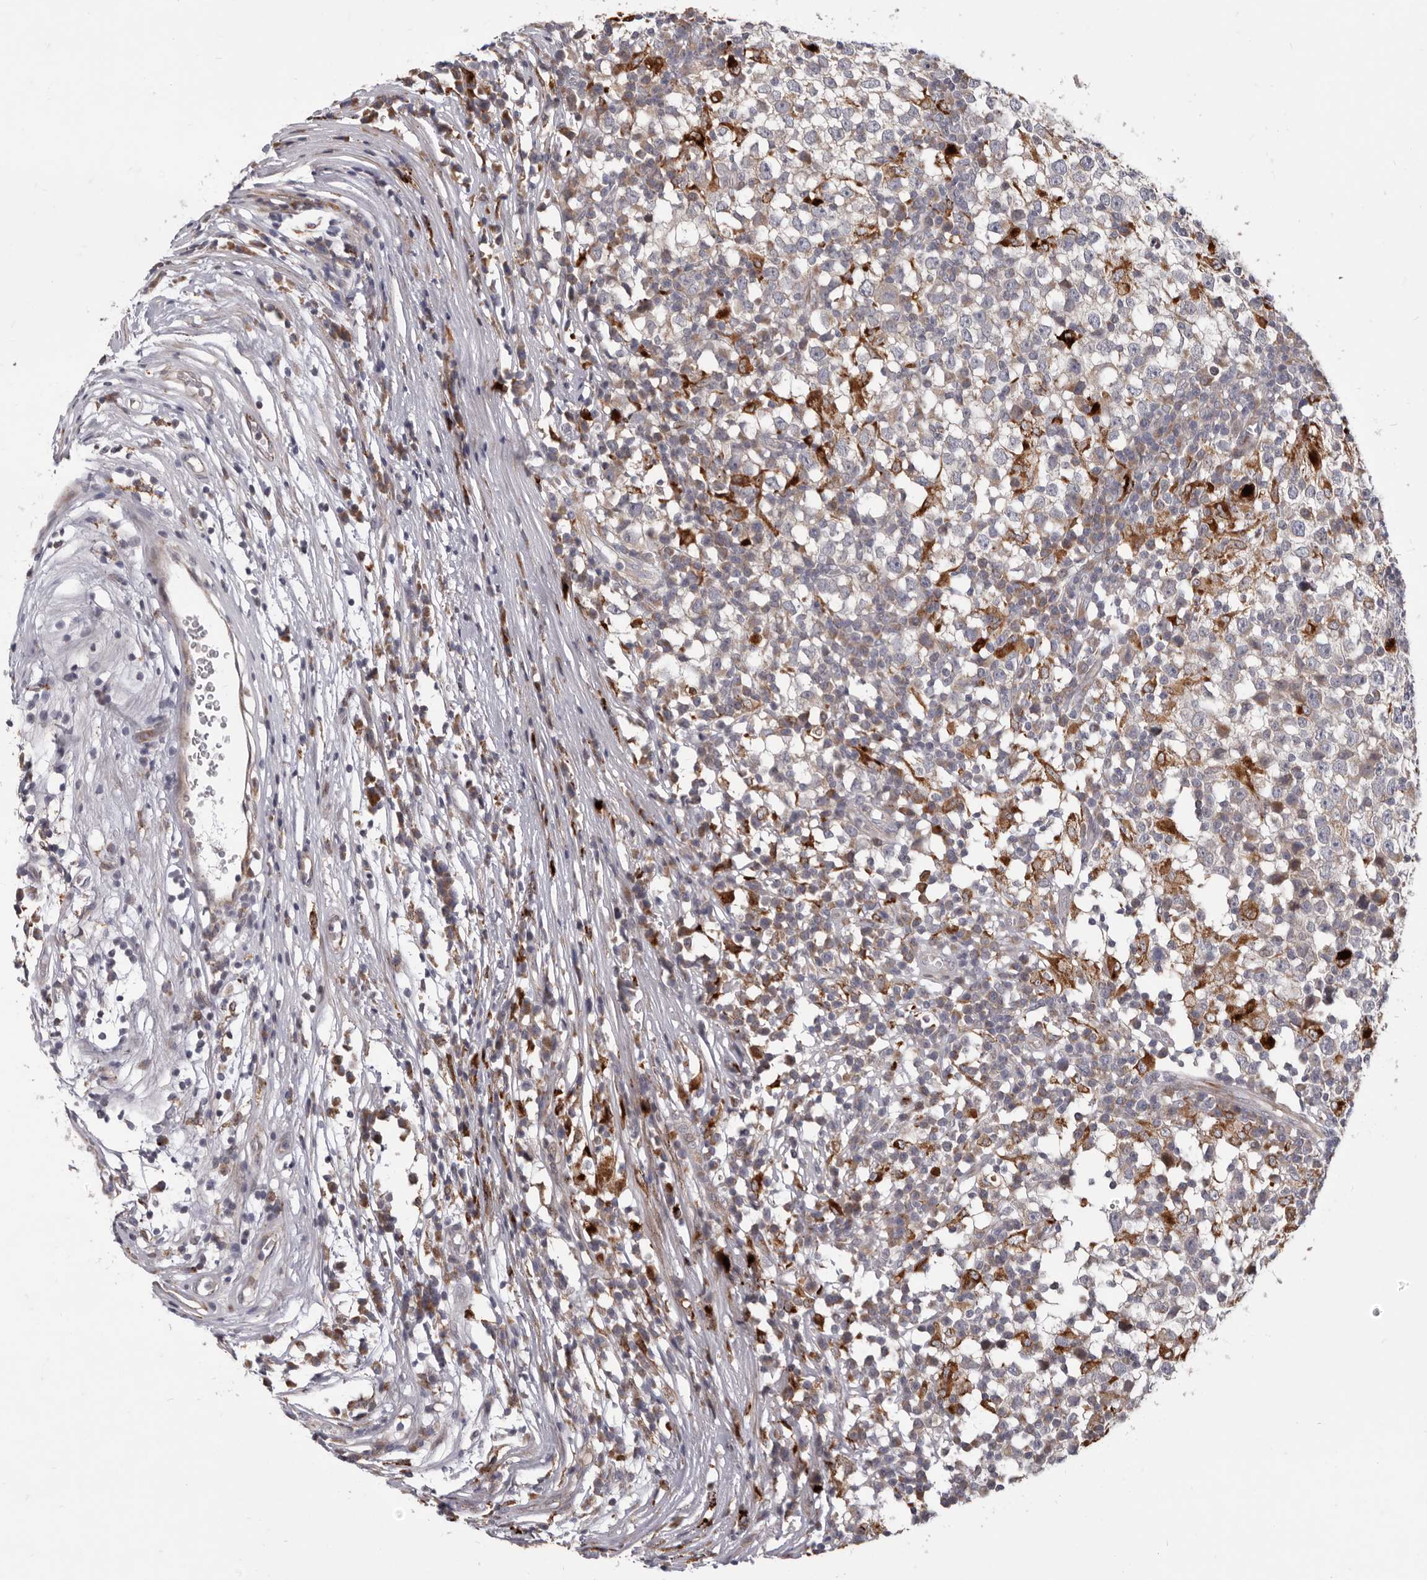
{"staining": {"intensity": "negative", "quantity": "none", "location": "none"}, "tissue": "testis cancer", "cell_type": "Tumor cells", "image_type": "cancer", "snomed": [{"axis": "morphology", "description": "Seminoma, NOS"}, {"axis": "topography", "description": "Testis"}], "caption": "Human testis seminoma stained for a protein using IHC exhibits no expression in tumor cells.", "gene": "TOR3A", "patient": {"sex": "male", "age": 65}}